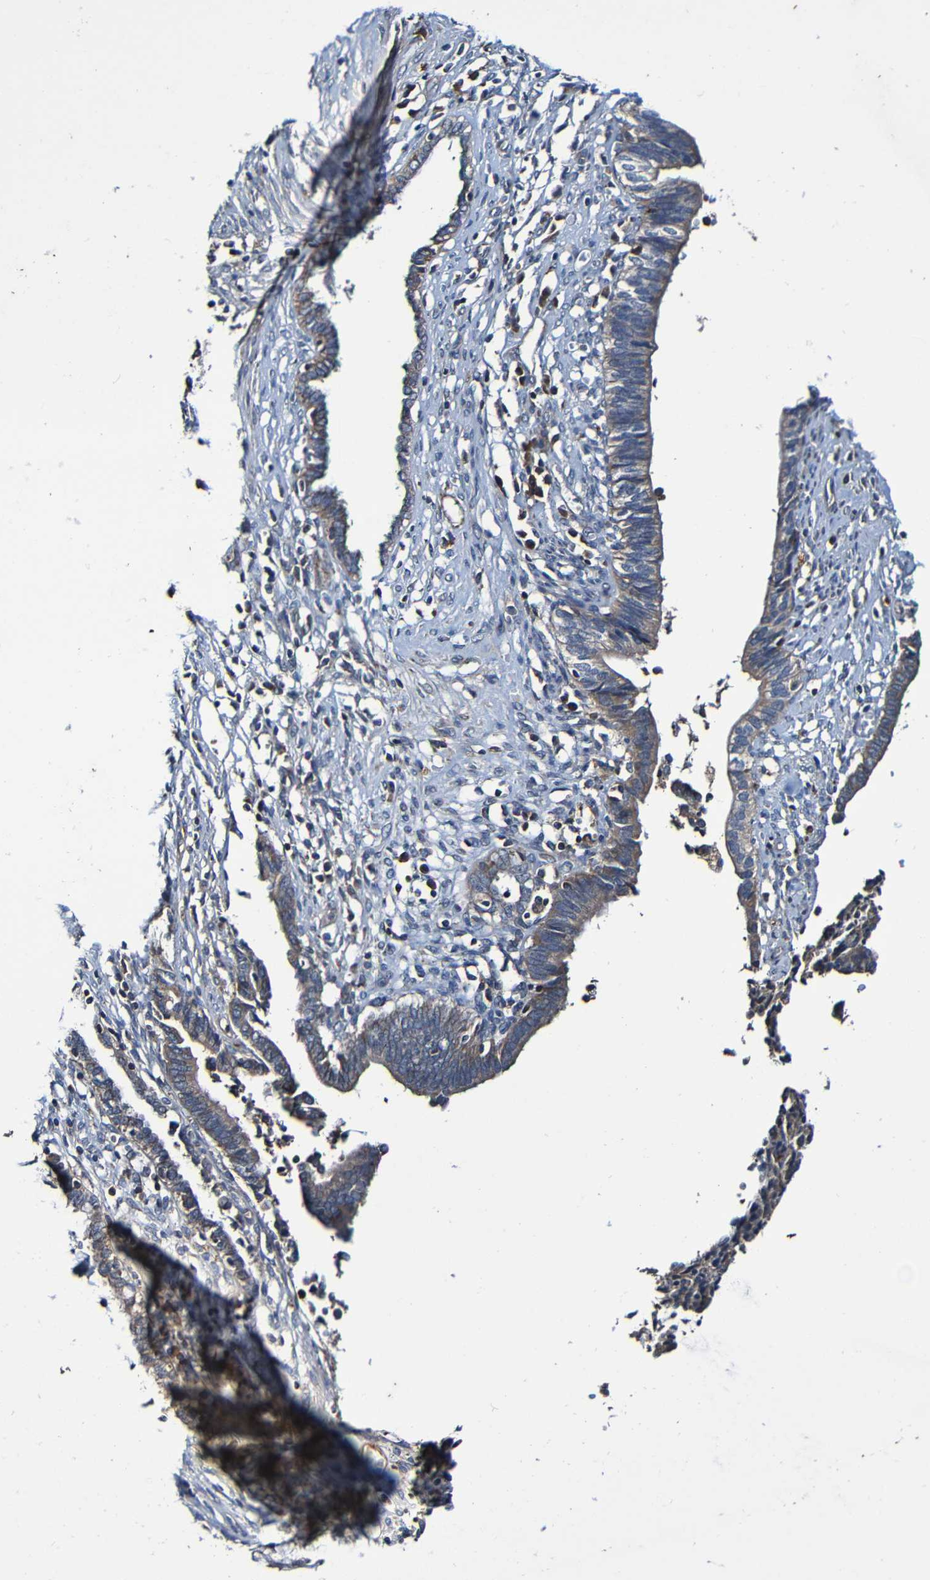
{"staining": {"intensity": "weak", "quantity": ">75%", "location": "cytoplasmic/membranous"}, "tissue": "cervical cancer", "cell_type": "Tumor cells", "image_type": "cancer", "snomed": [{"axis": "morphology", "description": "Adenocarcinoma, NOS"}, {"axis": "topography", "description": "Cervix"}], "caption": "A photomicrograph of cervical adenocarcinoma stained for a protein reveals weak cytoplasmic/membranous brown staining in tumor cells.", "gene": "ADAM15", "patient": {"sex": "female", "age": 44}}